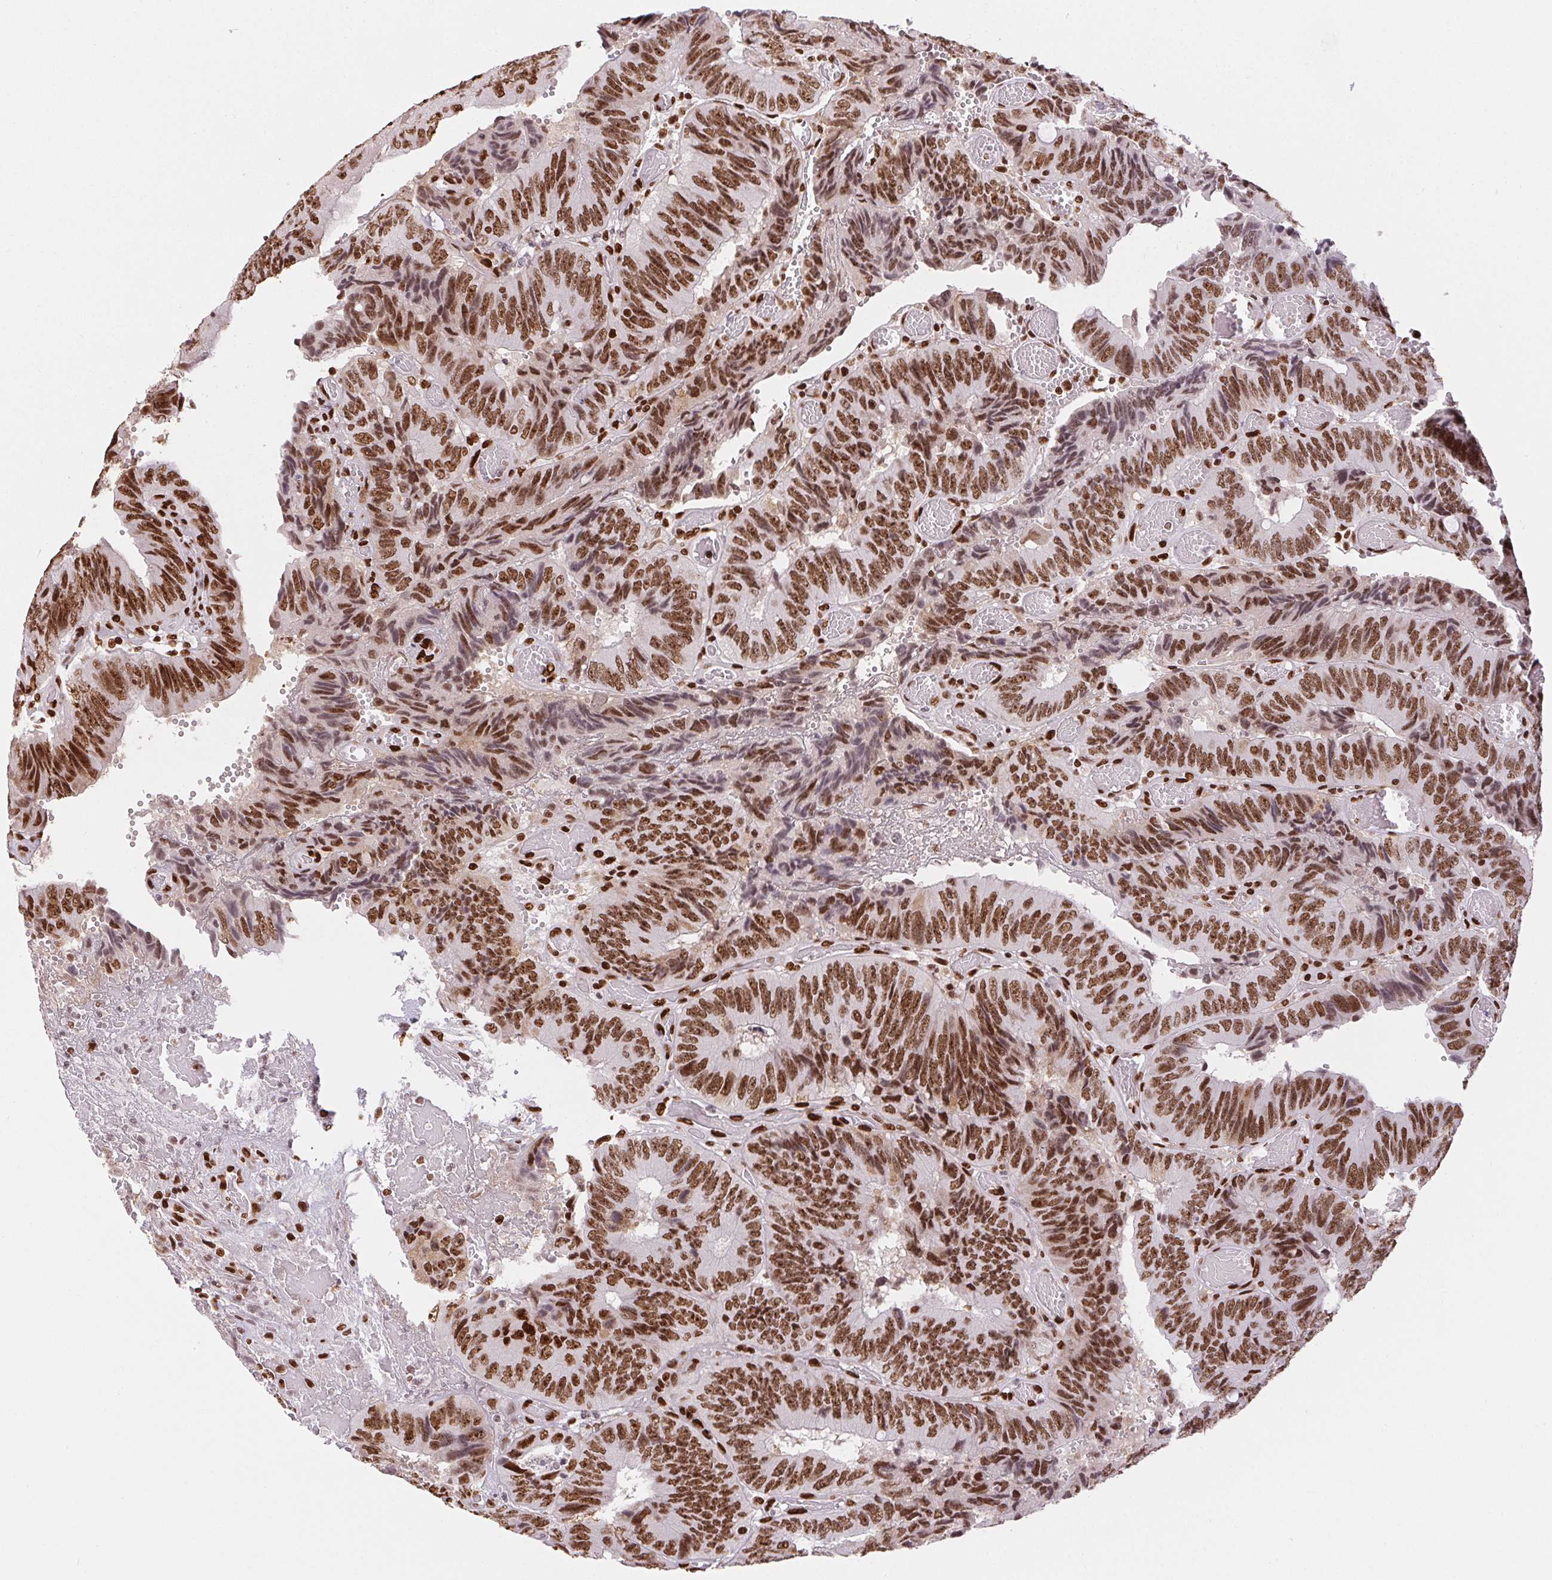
{"staining": {"intensity": "moderate", "quantity": ">75%", "location": "nuclear"}, "tissue": "colorectal cancer", "cell_type": "Tumor cells", "image_type": "cancer", "snomed": [{"axis": "morphology", "description": "Adenocarcinoma, NOS"}, {"axis": "topography", "description": "Colon"}], "caption": "IHC staining of adenocarcinoma (colorectal), which demonstrates medium levels of moderate nuclear staining in approximately >75% of tumor cells indicating moderate nuclear protein expression. The staining was performed using DAB (brown) for protein detection and nuclei were counterstained in hematoxylin (blue).", "gene": "ZNF80", "patient": {"sex": "female", "age": 84}}